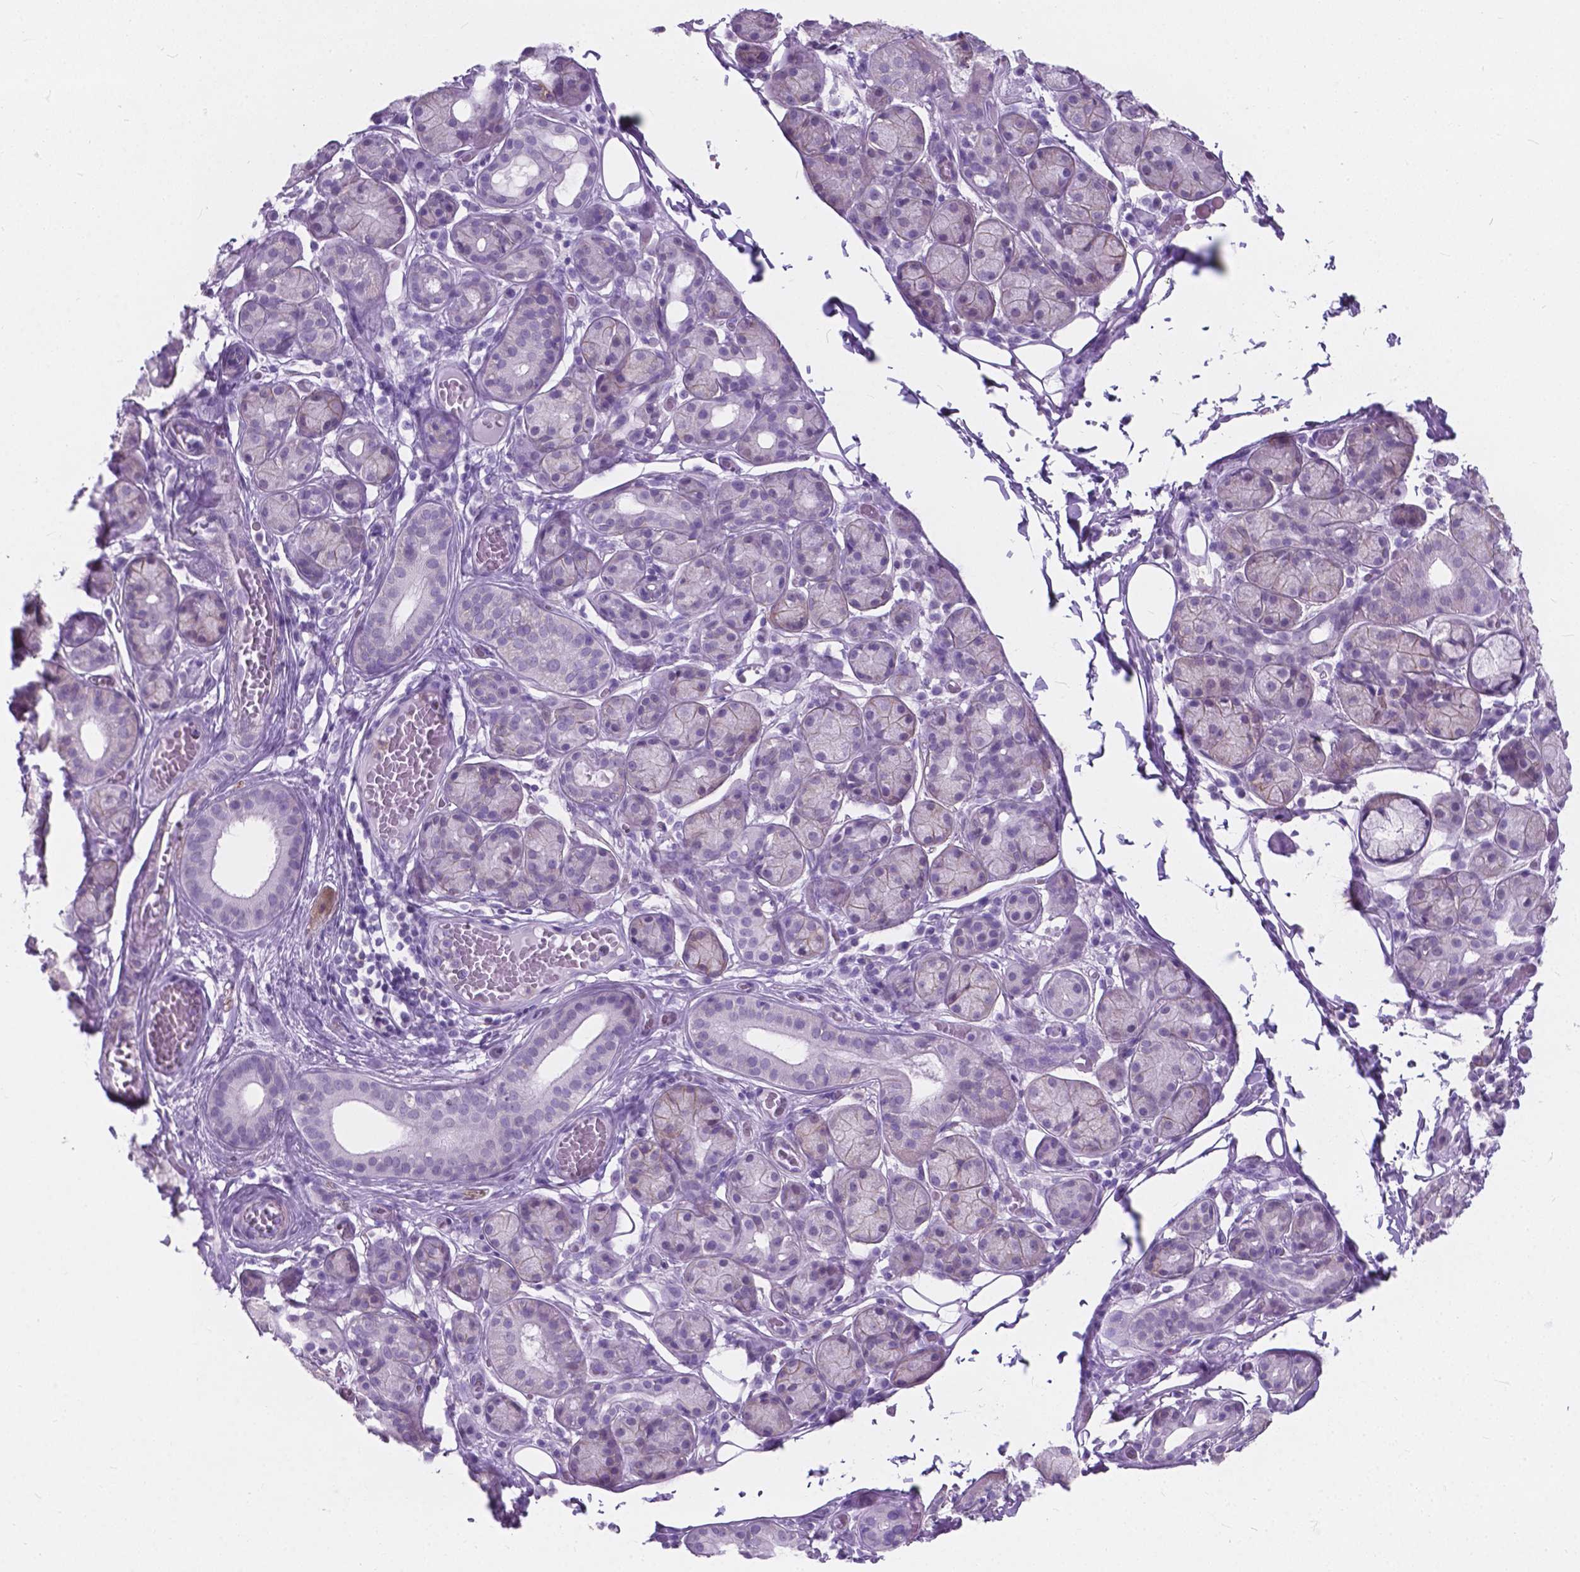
{"staining": {"intensity": "moderate", "quantity": "<25%", "location": "cytoplasmic/membranous"}, "tissue": "salivary gland", "cell_type": "Glandular cells", "image_type": "normal", "snomed": [{"axis": "morphology", "description": "Normal tissue, NOS"}, {"axis": "topography", "description": "Salivary gland"}, {"axis": "topography", "description": "Peripheral nerve tissue"}], "caption": "Glandular cells exhibit moderate cytoplasmic/membranous staining in about <25% of cells in benign salivary gland.", "gene": "KIAA0040", "patient": {"sex": "male", "age": 71}}